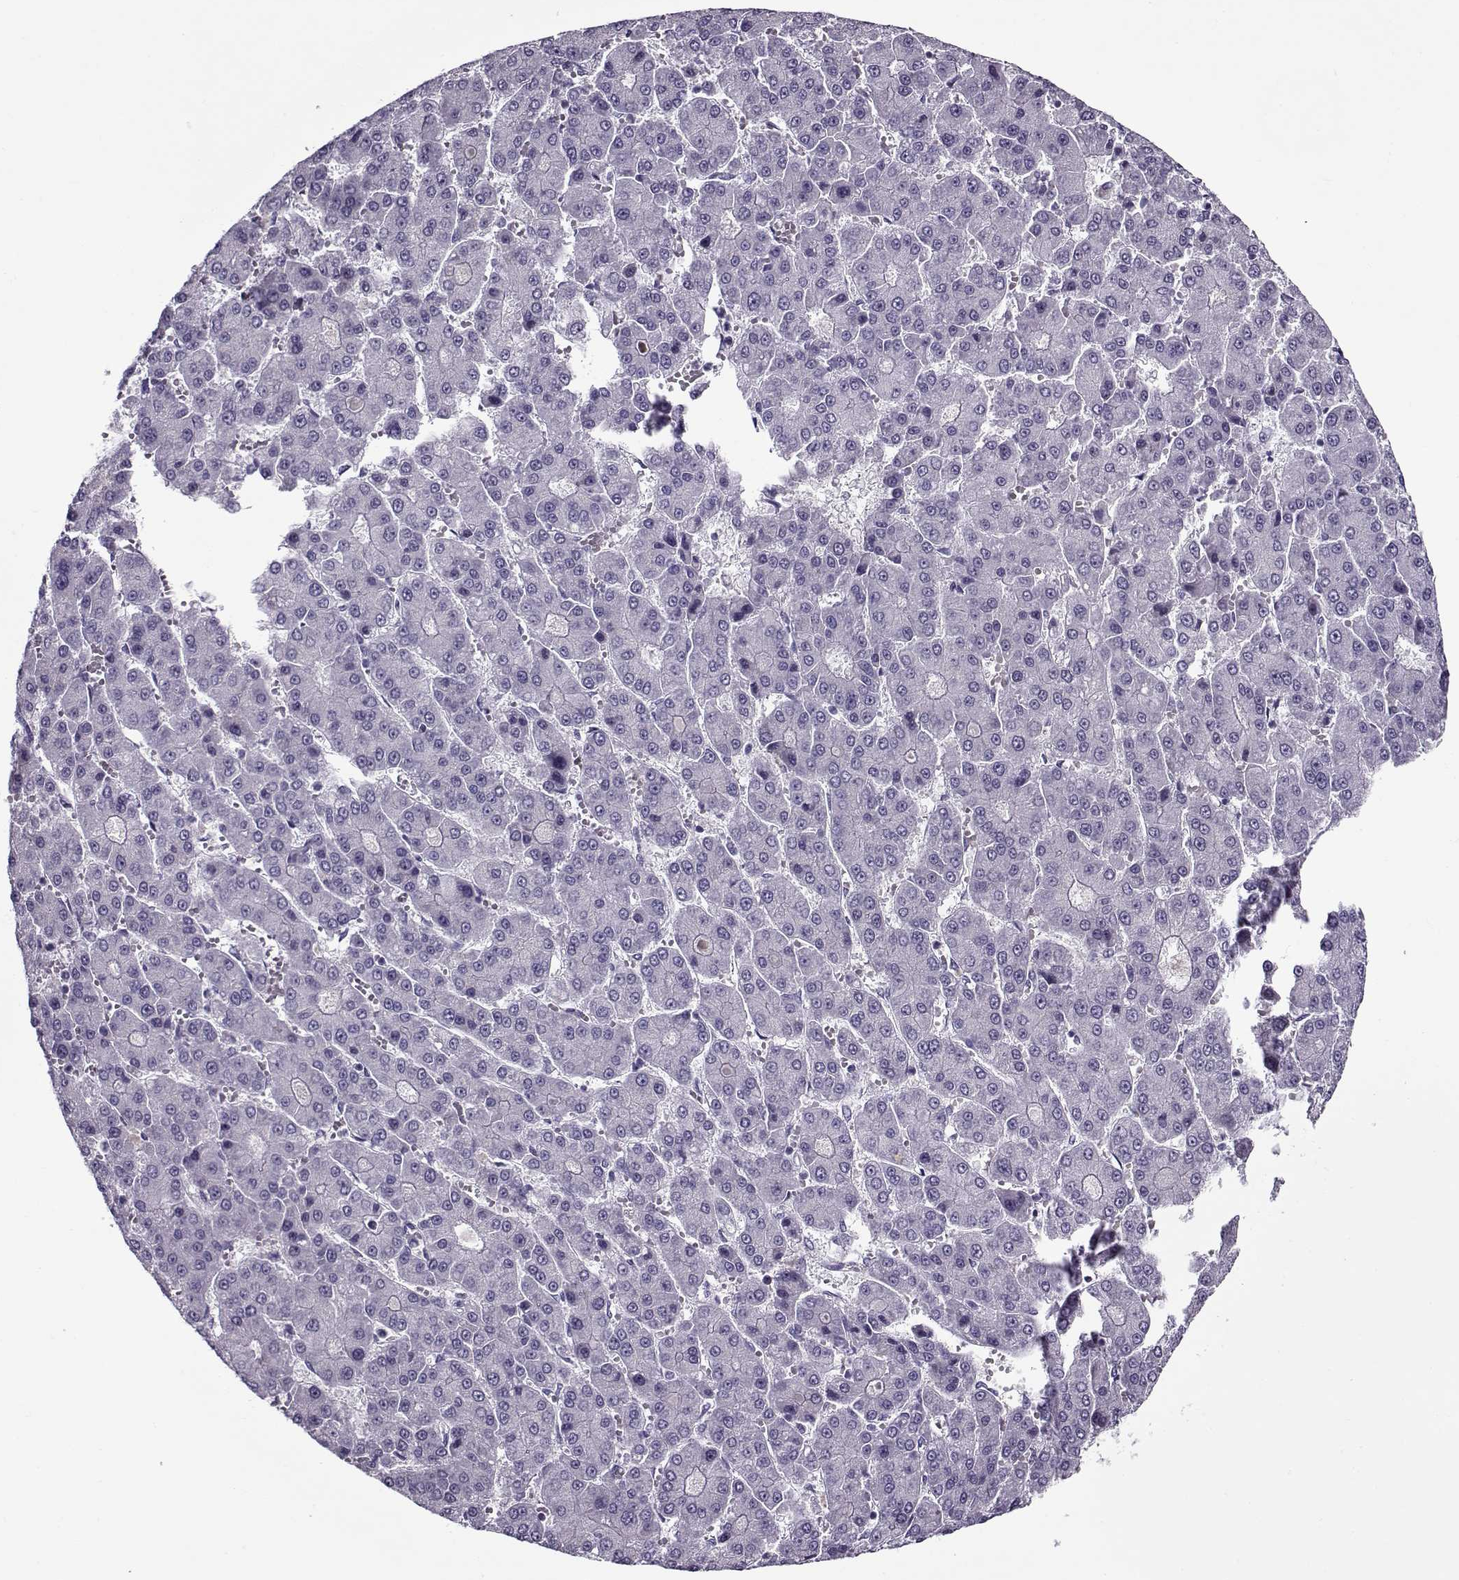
{"staining": {"intensity": "negative", "quantity": "none", "location": "none"}, "tissue": "liver cancer", "cell_type": "Tumor cells", "image_type": "cancer", "snomed": [{"axis": "morphology", "description": "Carcinoma, Hepatocellular, NOS"}, {"axis": "topography", "description": "Liver"}], "caption": "Immunohistochemistry of hepatocellular carcinoma (liver) displays no positivity in tumor cells.", "gene": "GAGE2A", "patient": {"sex": "male", "age": 70}}